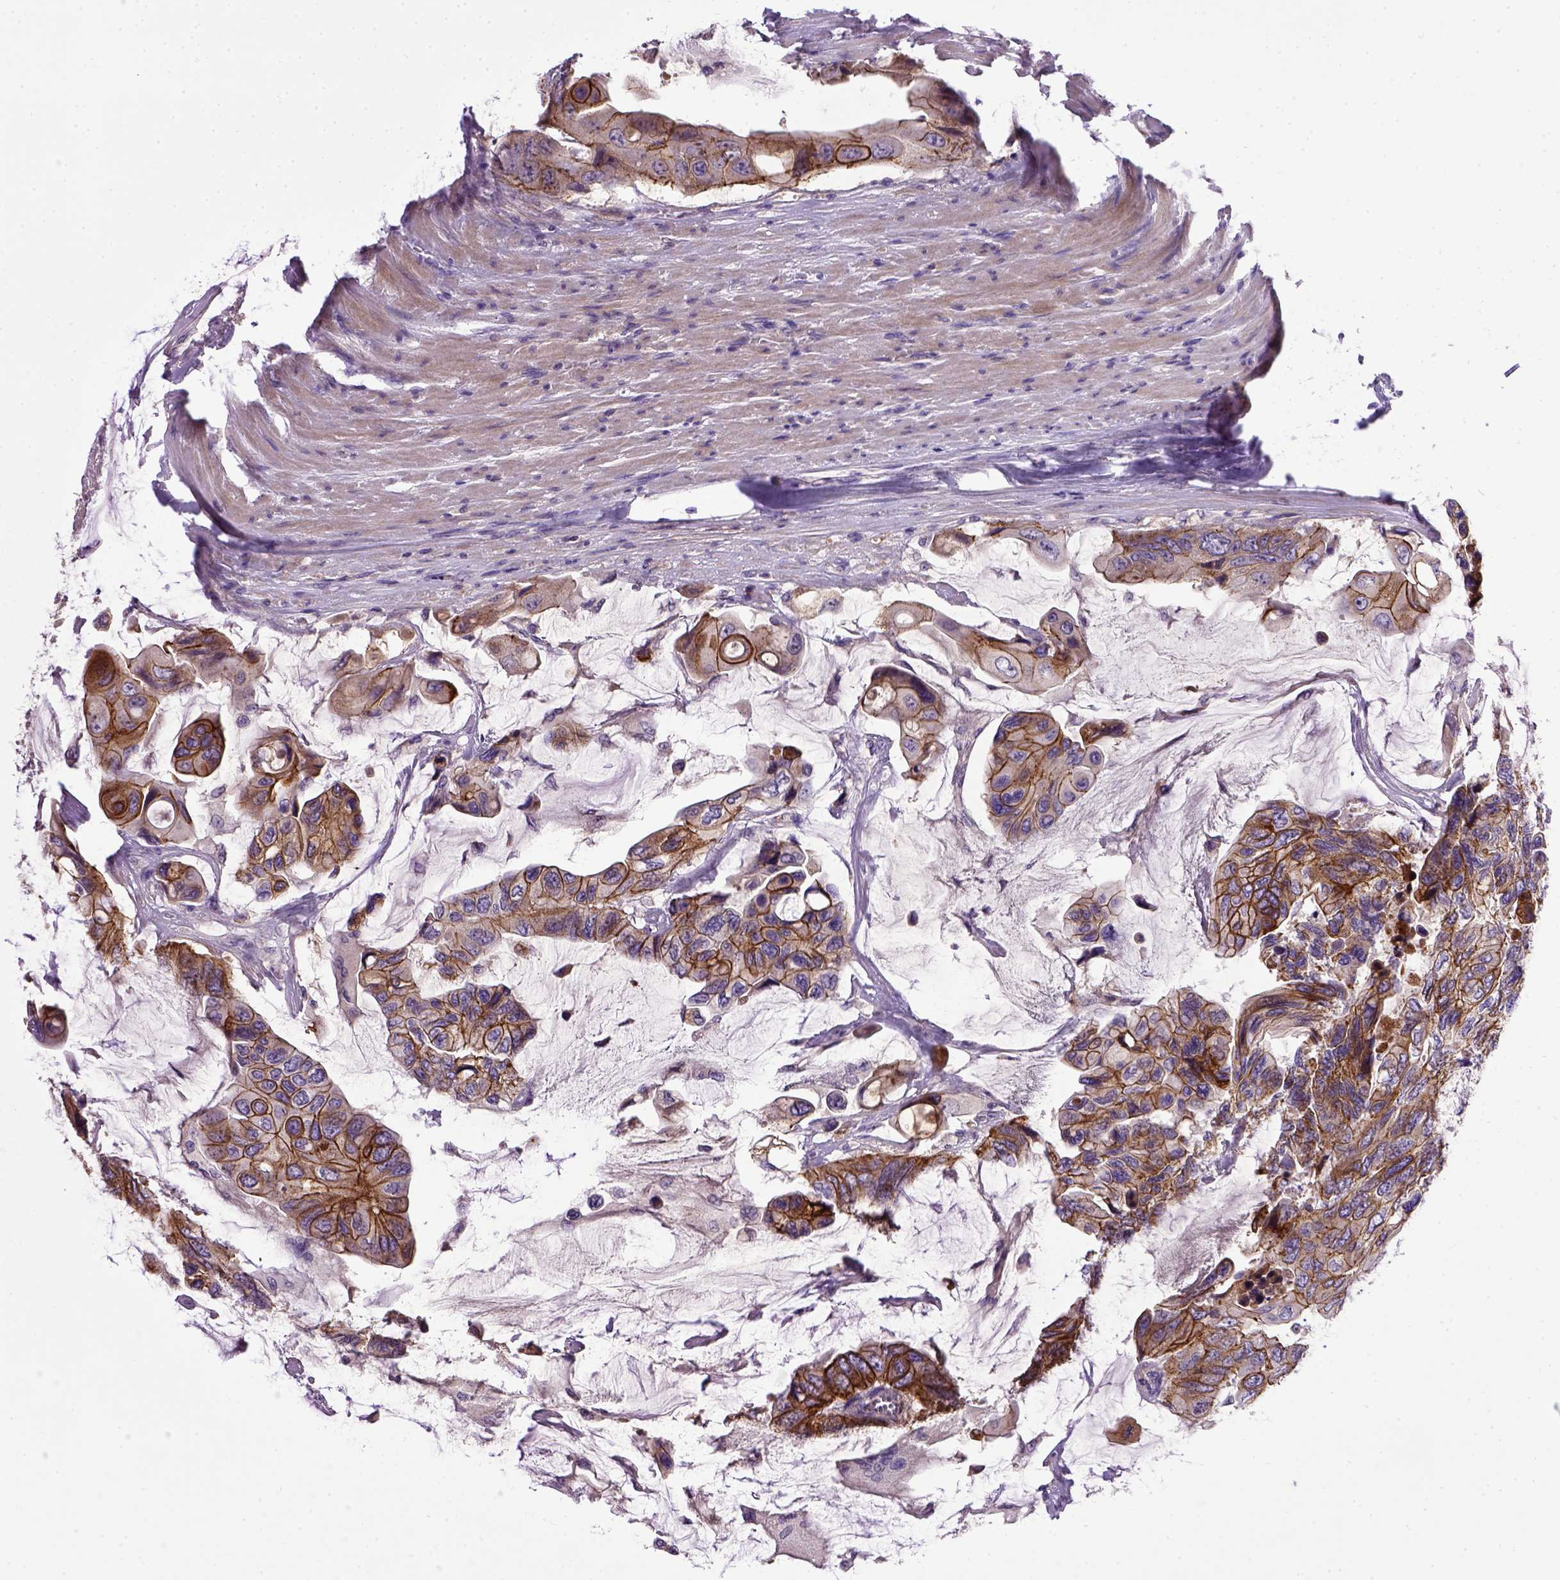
{"staining": {"intensity": "strong", "quantity": ">75%", "location": "cytoplasmic/membranous"}, "tissue": "colorectal cancer", "cell_type": "Tumor cells", "image_type": "cancer", "snomed": [{"axis": "morphology", "description": "Adenocarcinoma, NOS"}, {"axis": "topography", "description": "Rectum"}], "caption": "Tumor cells show high levels of strong cytoplasmic/membranous expression in about >75% of cells in human colorectal adenocarcinoma.", "gene": "CDH1", "patient": {"sex": "male", "age": 63}}